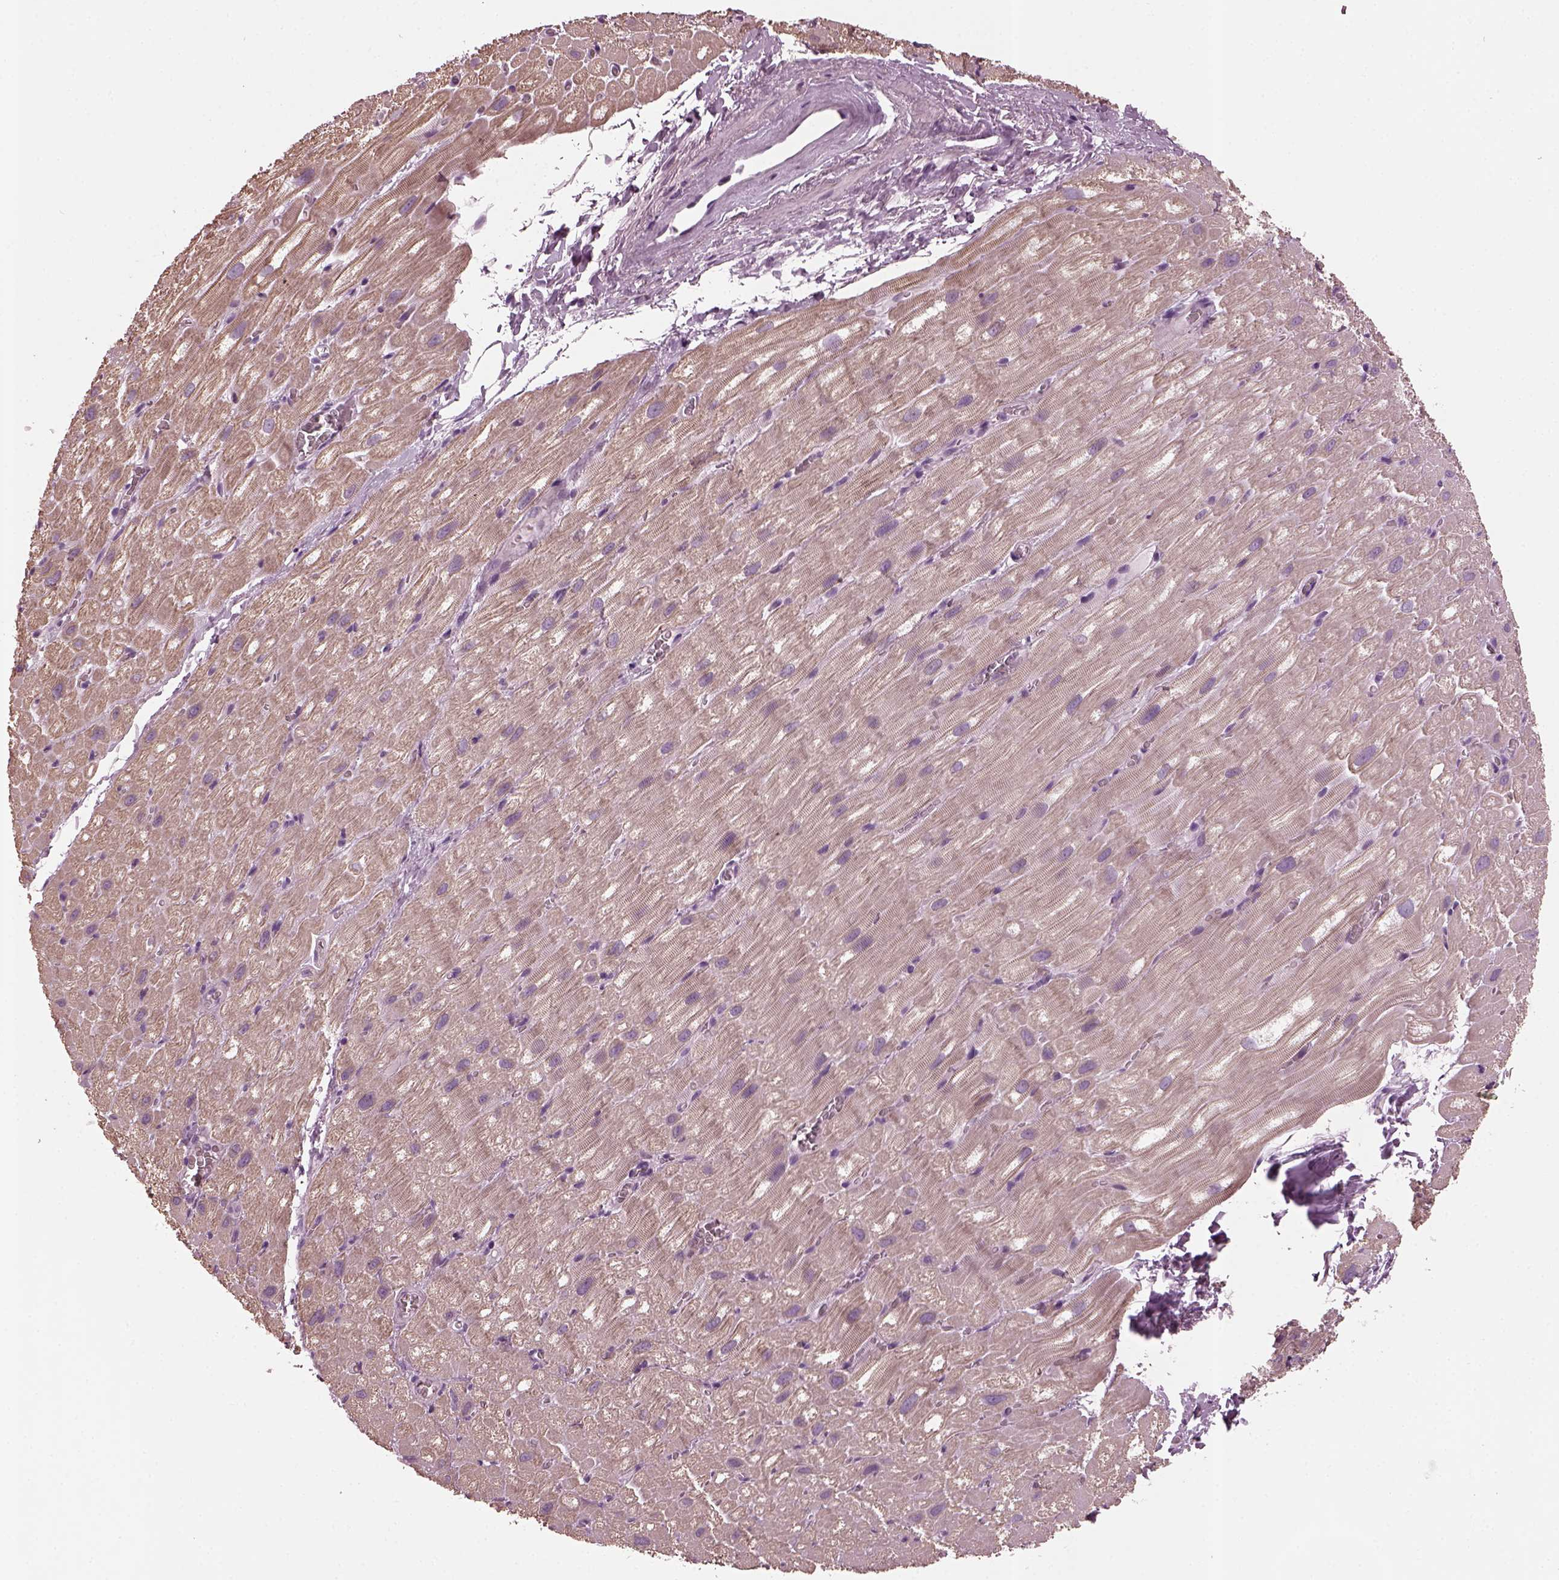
{"staining": {"intensity": "weak", "quantity": "25%-75%", "location": "cytoplasmic/membranous"}, "tissue": "heart muscle", "cell_type": "Cardiomyocytes", "image_type": "normal", "snomed": [{"axis": "morphology", "description": "Normal tissue, NOS"}, {"axis": "topography", "description": "Heart"}], "caption": "DAB immunohistochemical staining of normal human heart muscle reveals weak cytoplasmic/membranous protein staining in approximately 25%-75% of cardiomyocytes. (DAB IHC, brown staining for protein, blue staining for nuclei).", "gene": "SLC6A17", "patient": {"sex": "male", "age": 61}}